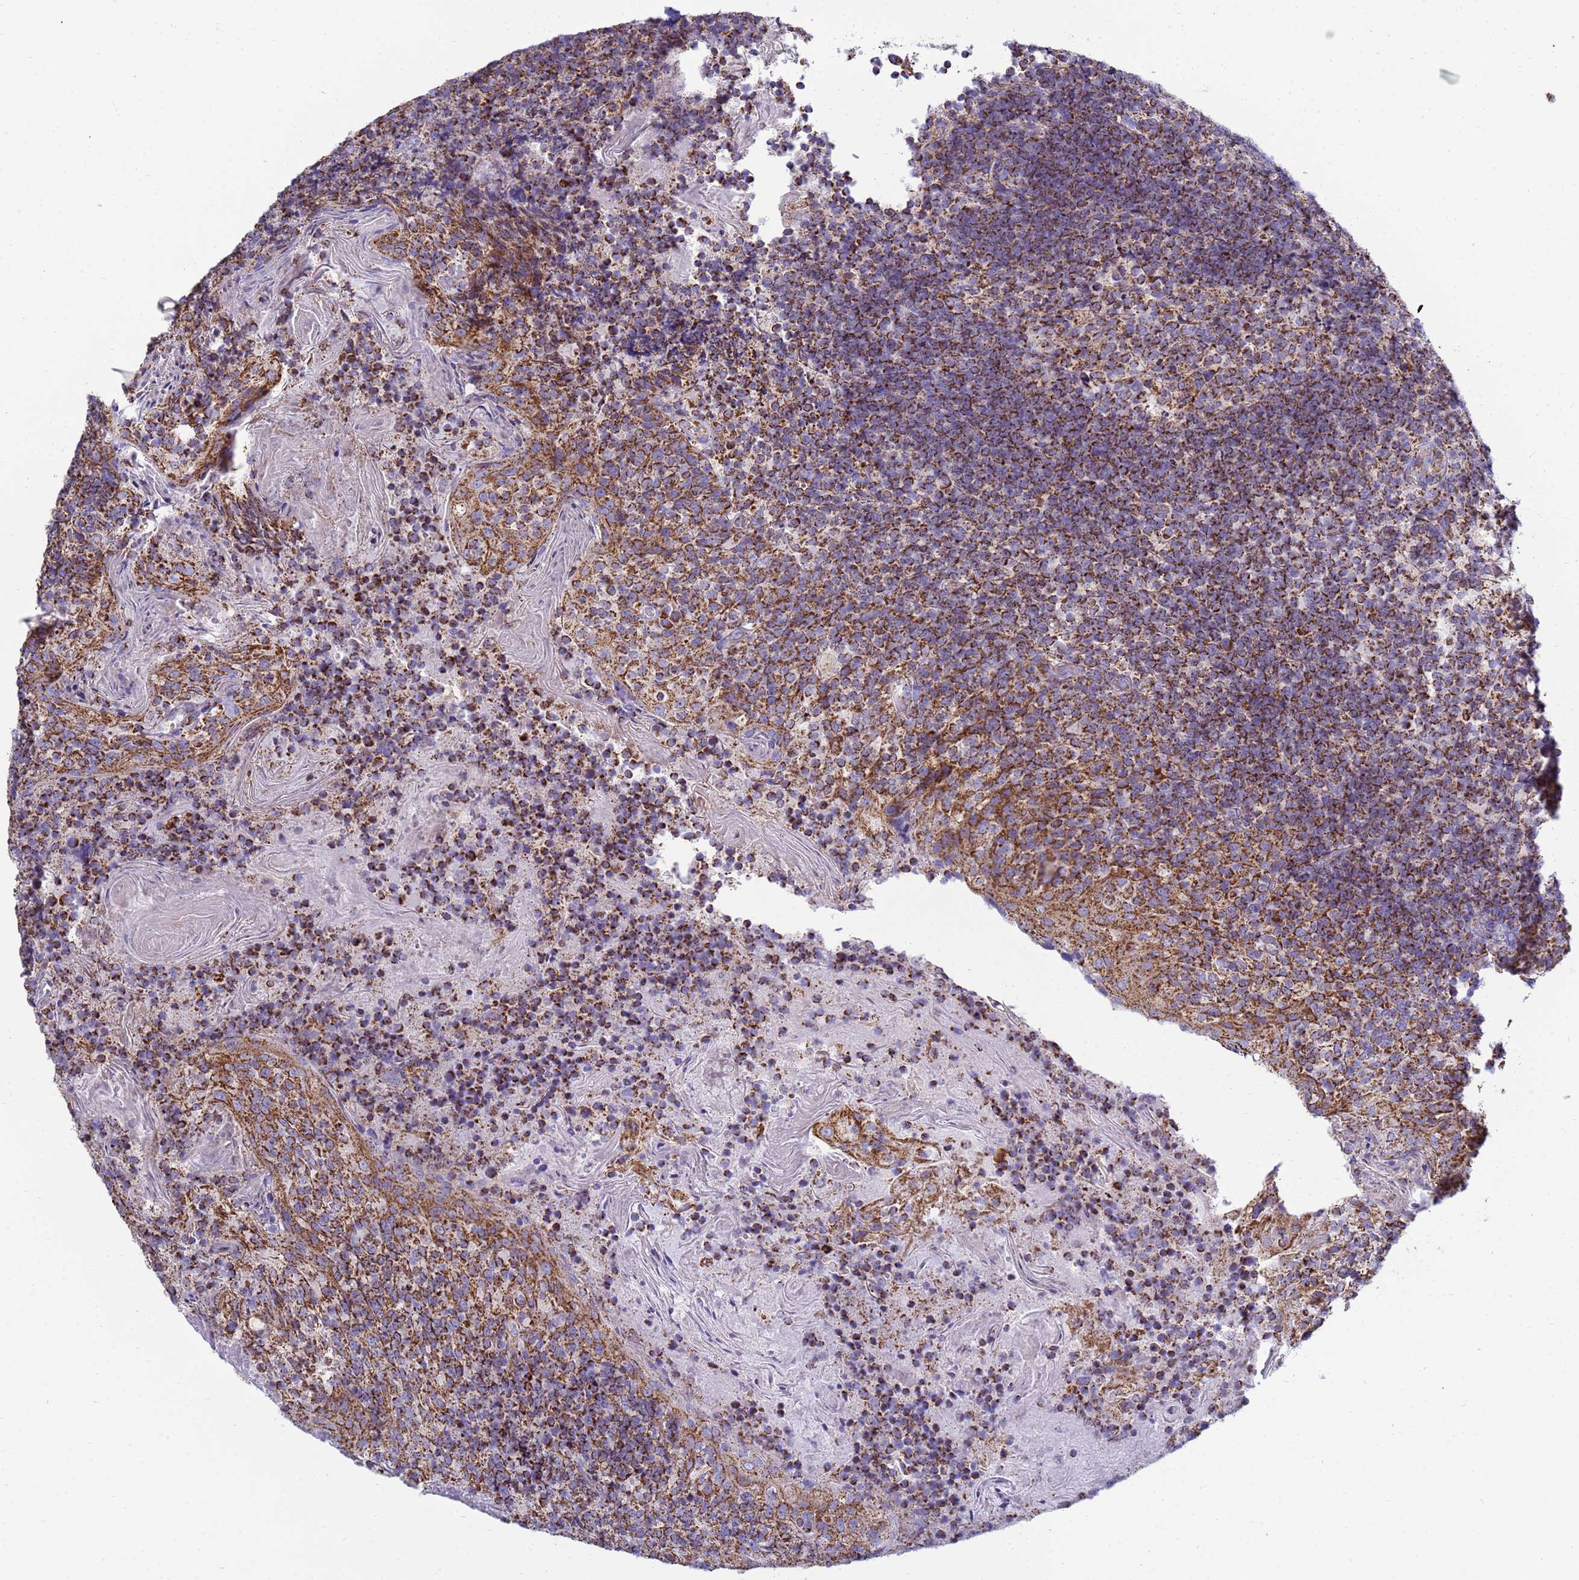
{"staining": {"intensity": "strong", "quantity": ">75%", "location": "cytoplasmic/membranous"}, "tissue": "tonsil", "cell_type": "Germinal center cells", "image_type": "normal", "snomed": [{"axis": "morphology", "description": "Normal tissue, NOS"}, {"axis": "topography", "description": "Tonsil"}], "caption": "Strong cytoplasmic/membranous staining for a protein is identified in about >75% of germinal center cells of unremarkable tonsil using immunohistochemistry (IHC).", "gene": "COQ4", "patient": {"sex": "female", "age": 10}}